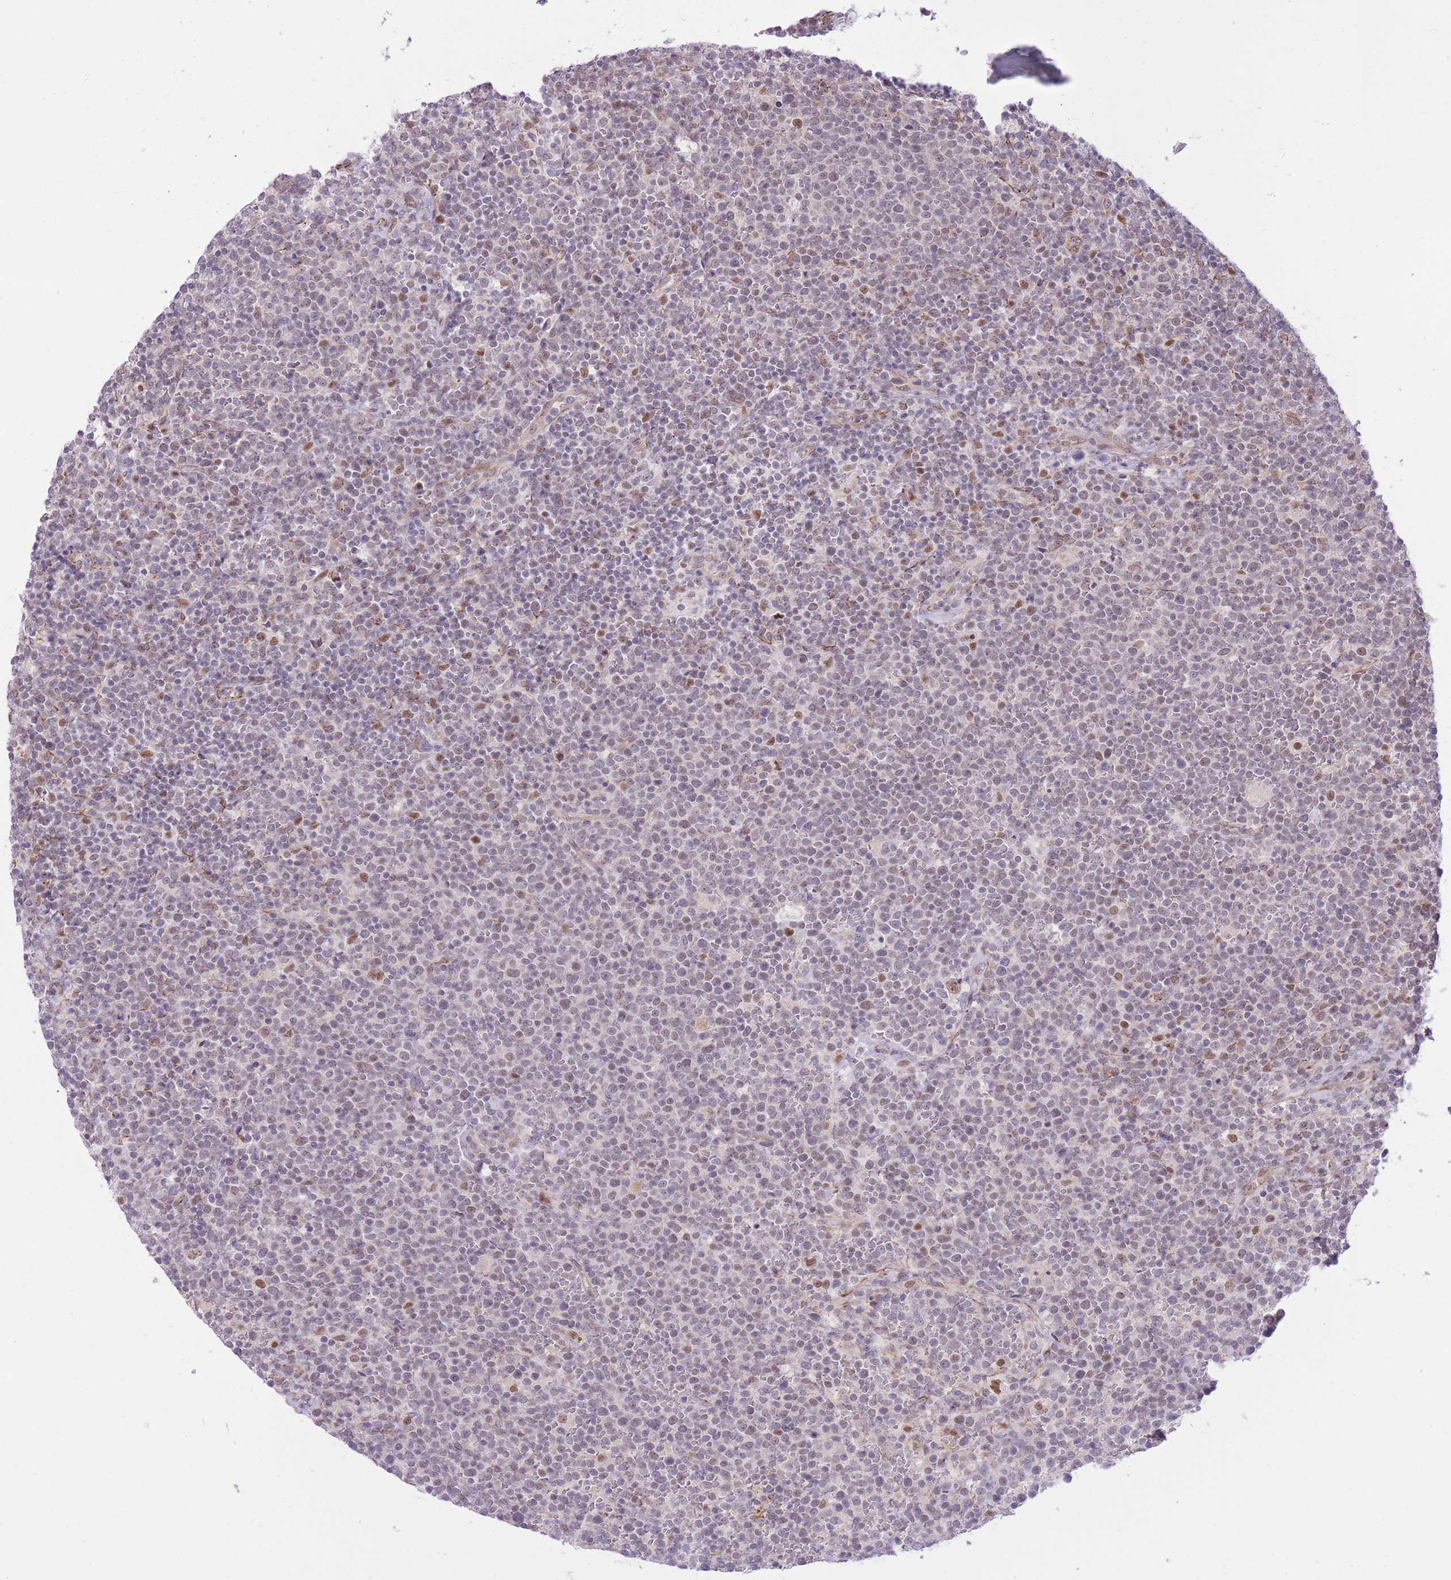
{"staining": {"intensity": "weak", "quantity": "25%-75%", "location": "nuclear"}, "tissue": "lymphoma", "cell_type": "Tumor cells", "image_type": "cancer", "snomed": [{"axis": "morphology", "description": "Malignant lymphoma, non-Hodgkin's type, High grade"}, {"axis": "topography", "description": "Lymph node"}], "caption": "Human high-grade malignant lymphoma, non-Hodgkin's type stained with a protein marker reveals weak staining in tumor cells.", "gene": "ELL", "patient": {"sex": "male", "age": 61}}